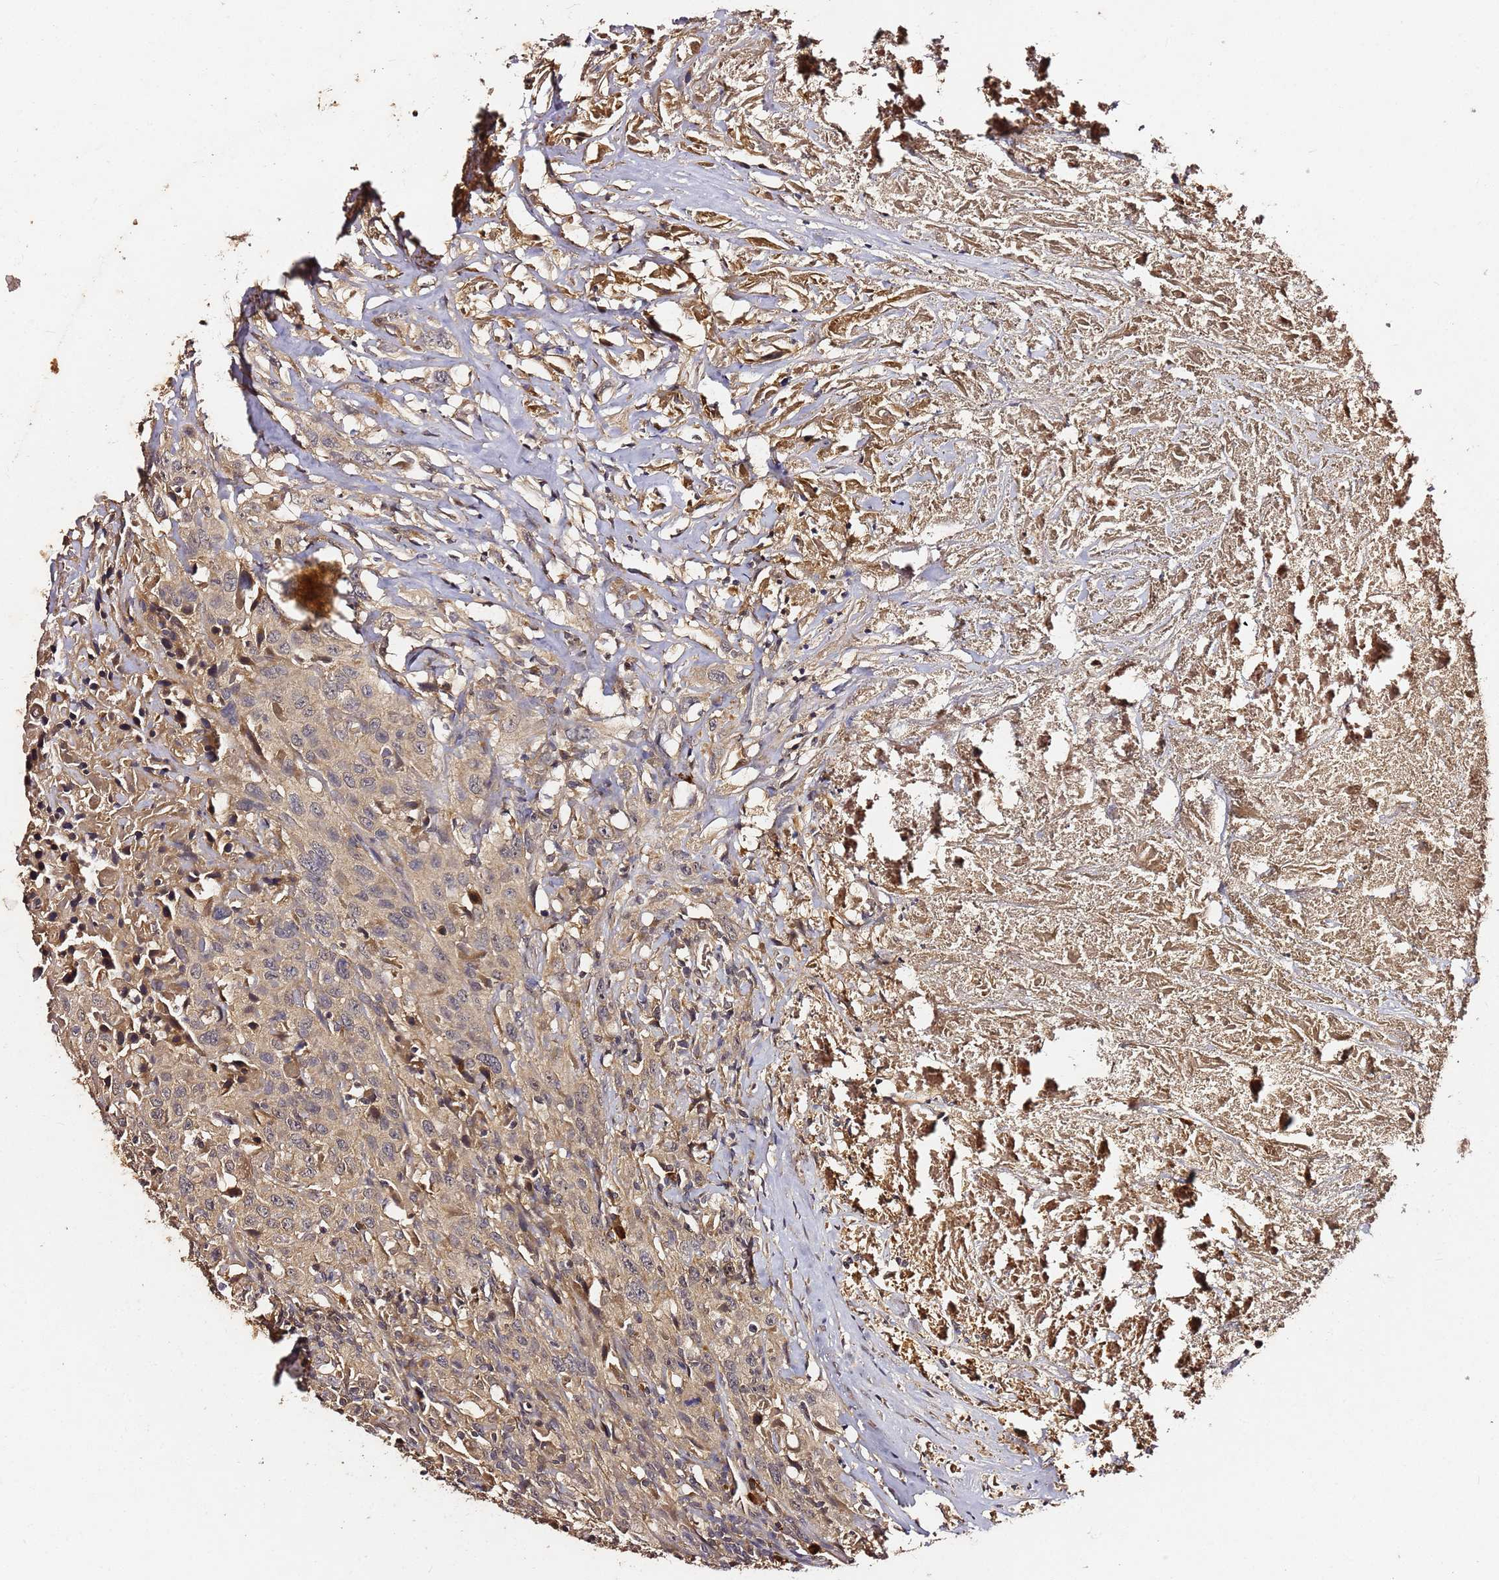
{"staining": {"intensity": "weak", "quantity": "25%-75%", "location": "cytoplasmic/membranous"}, "tissue": "urothelial cancer", "cell_type": "Tumor cells", "image_type": "cancer", "snomed": [{"axis": "morphology", "description": "Urothelial carcinoma, High grade"}, {"axis": "topography", "description": "Urinary bladder"}], "caption": "Human urothelial cancer stained with a brown dye shows weak cytoplasmic/membranous positive positivity in approximately 25%-75% of tumor cells.", "gene": "C6orf136", "patient": {"sex": "male", "age": 61}}